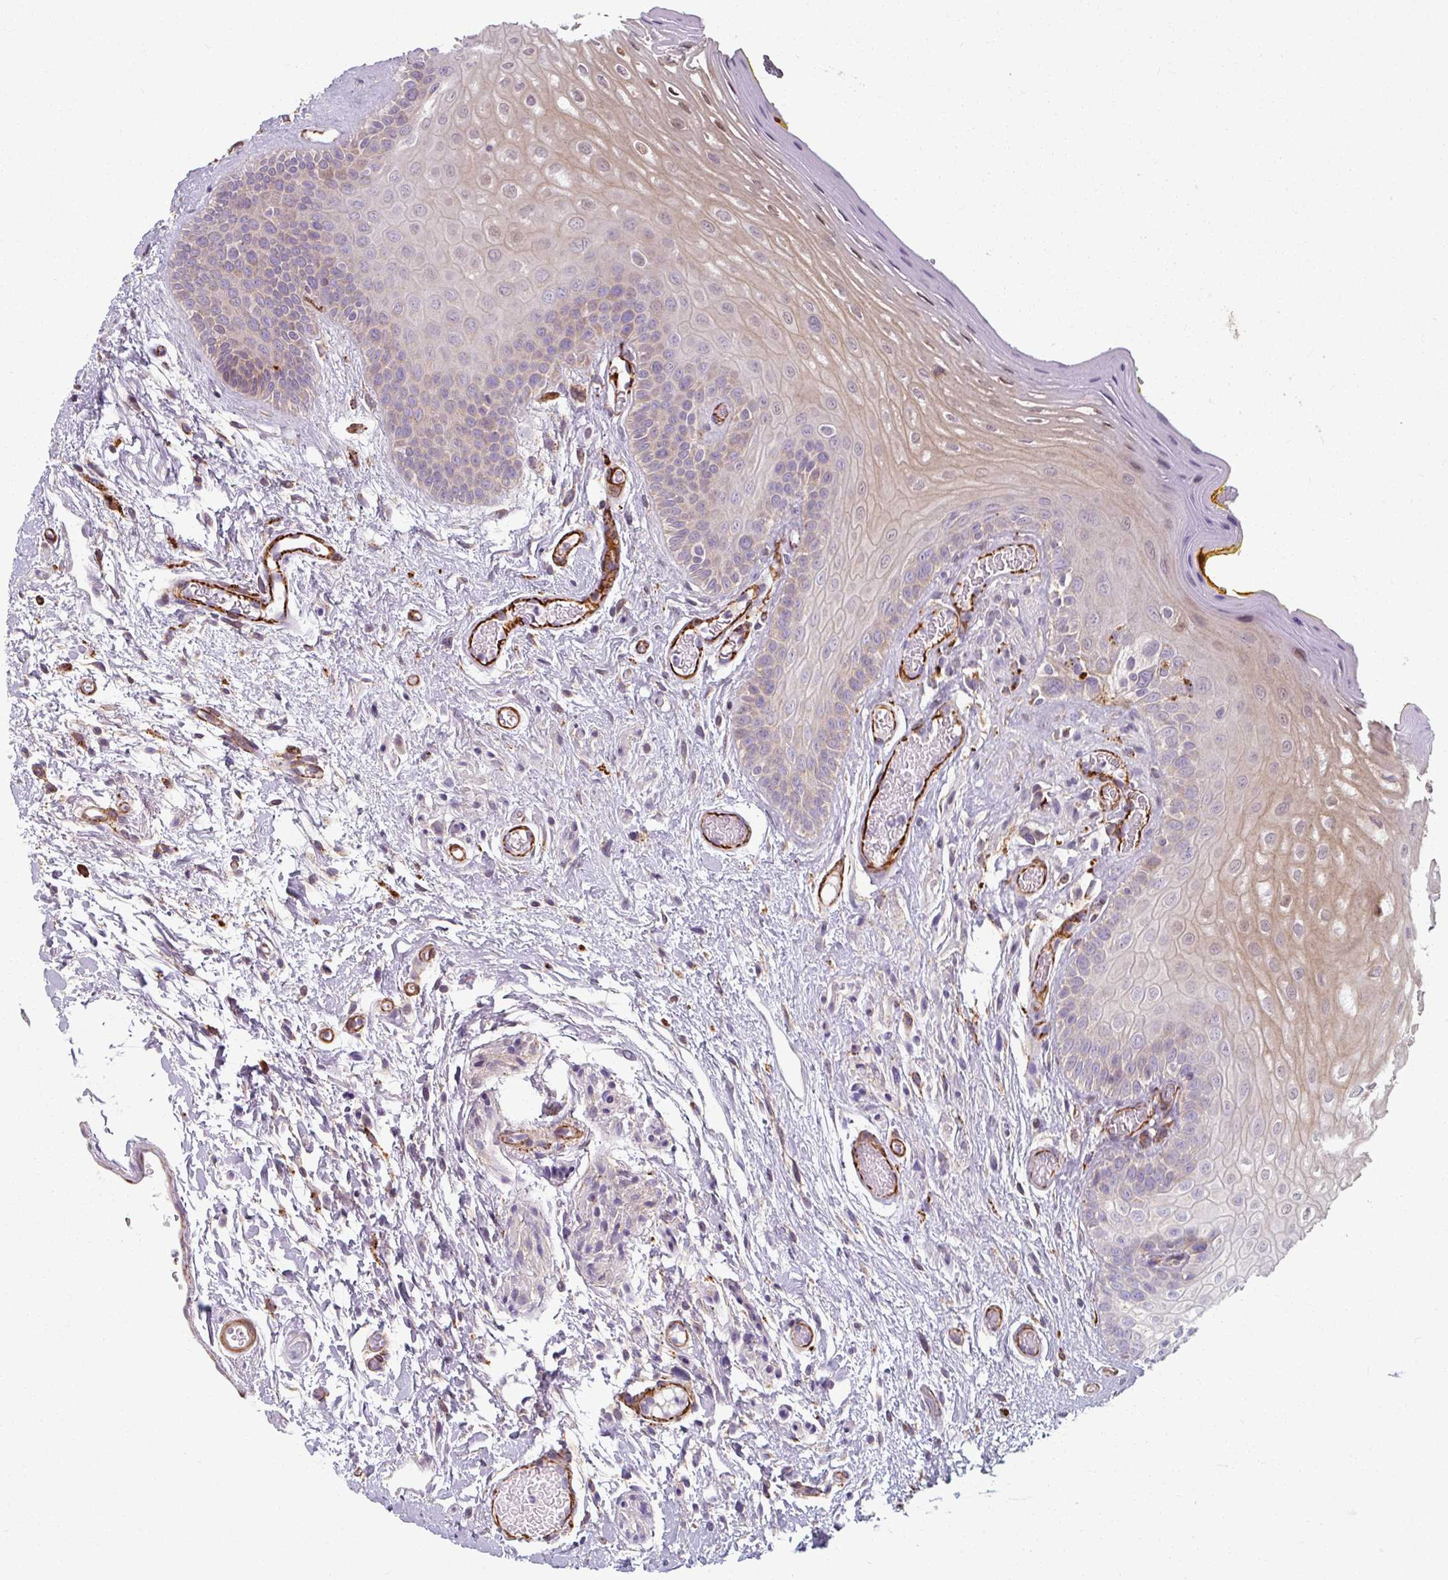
{"staining": {"intensity": "moderate", "quantity": "25%-75%", "location": "cytoplasmic/membranous"}, "tissue": "oral mucosa", "cell_type": "Squamous epithelial cells", "image_type": "normal", "snomed": [{"axis": "morphology", "description": "Normal tissue, NOS"}, {"axis": "topography", "description": "Oral tissue"}, {"axis": "topography", "description": "Tounge, NOS"}], "caption": "A medium amount of moderate cytoplasmic/membranous positivity is identified in about 25%-75% of squamous epithelial cells in normal oral mucosa.", "gene": "MRPS5", "patient": {"sex": "female", "age": 60}}